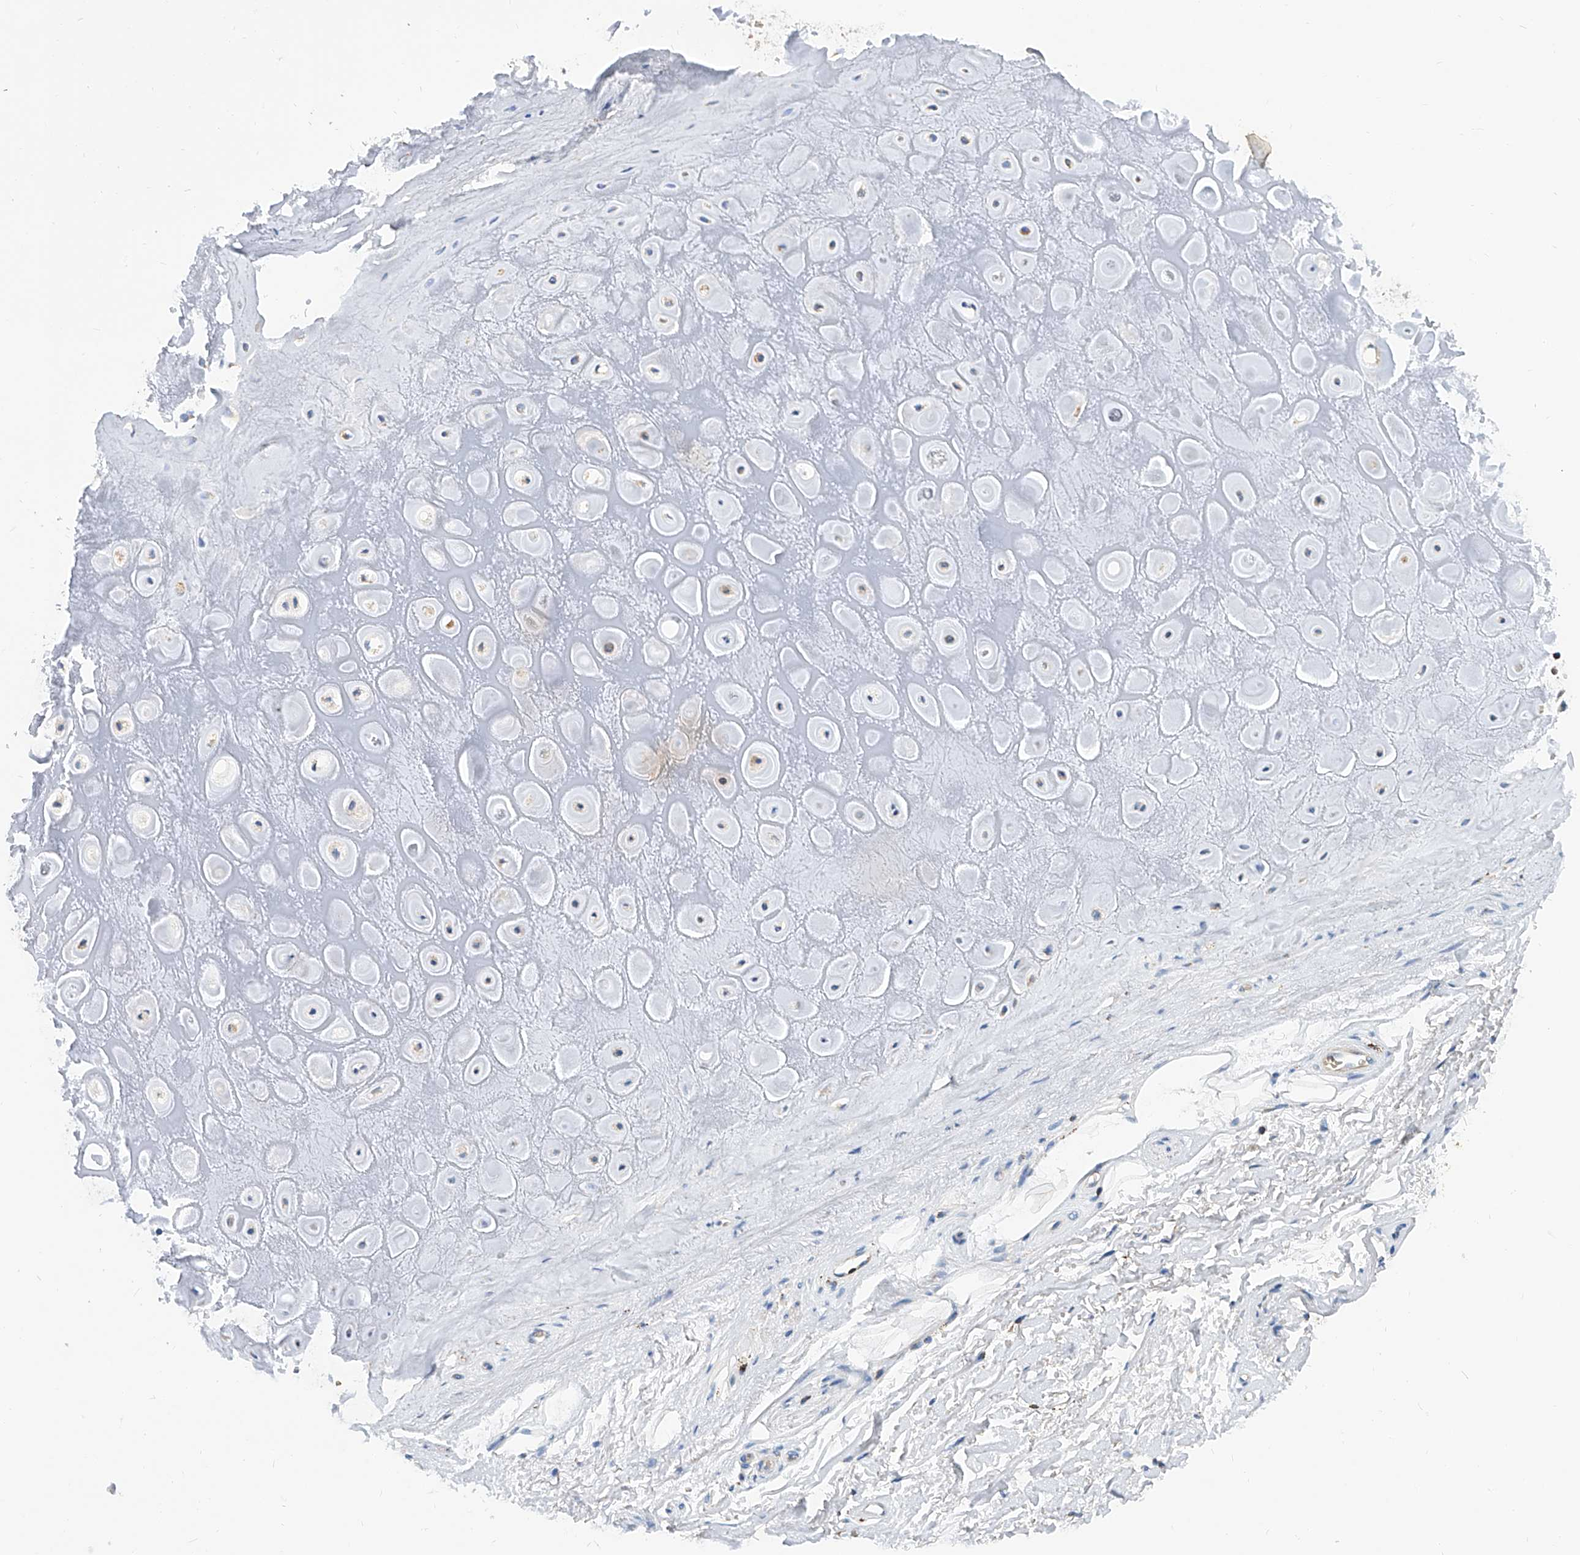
{"staining": {"intensity": "negative", "quantity": "none", "location": "none"}, "tissue": "adipose tissue", "cell_type": "Adipocytes", "image_type": "normal", "snomed": [{"axis": "morphology", "description": "Normal tissue, NOS"}, {"axis": "morphology", "description": "Basal cell carcinoma"}, {"axis": "topography", "description": "Skin"}], "caption": "High power microscopy histopathology image of an immunohistochemistry photomicrograph of benign adipose tissue, revealing no significant expression in adipocytes.", "gene": "CPNE5", "patient": {"sex": "female", "age": 89}}